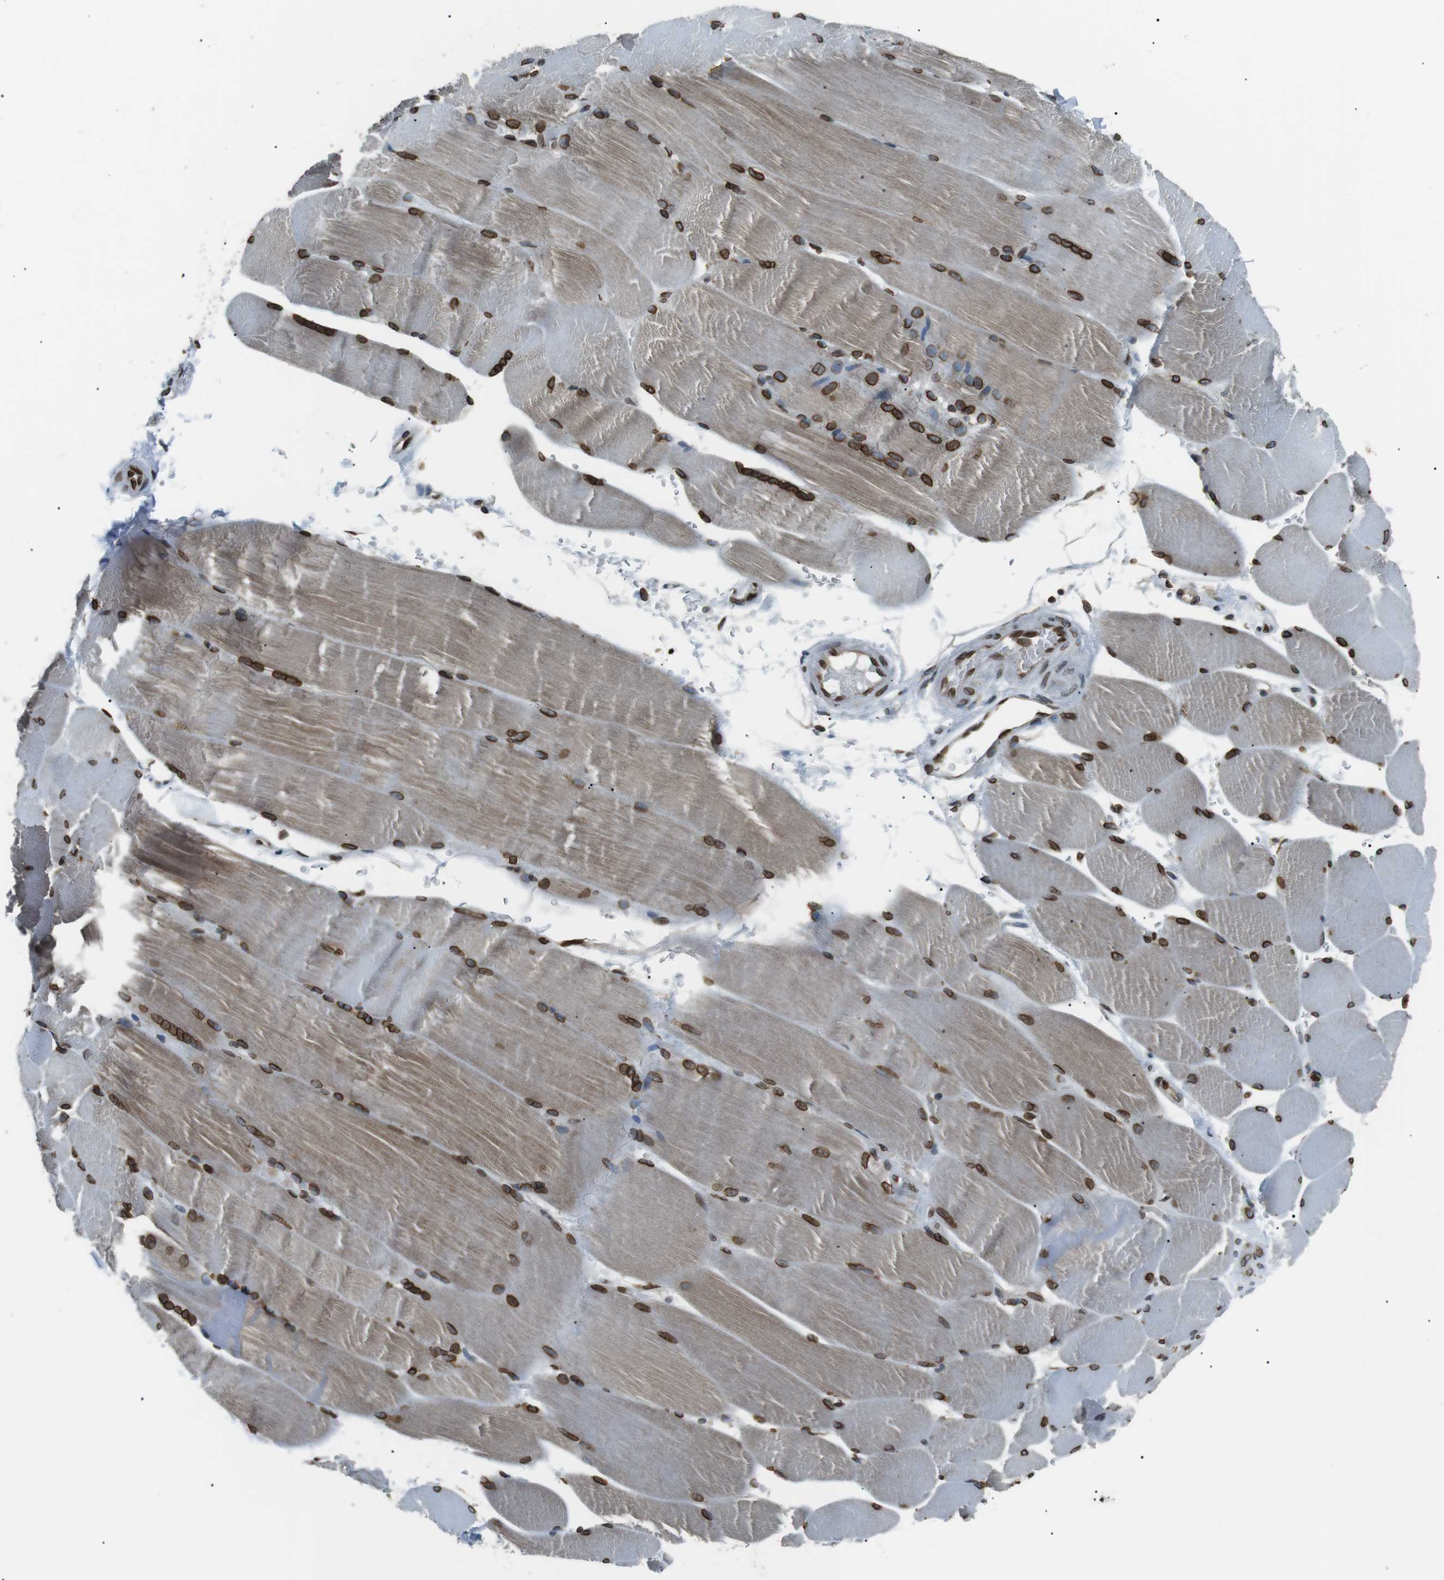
{"staining": {"intensity": "strong", "quantity": ">75%", "location": "cytoplasmic/membranous,nuclear"}, "tissue": "skeletal muscle", "cell_type": "Myocytes", "image_type": "normal", "snomed": [{"axis": "morphology", "description": "Normal tissue, NOS"}, {"axis": "topography", "description": "Skin"}, {"axis": "topography", "description": "Skeletal muscle"}], "caption": "Skeletal muscle was stained to show a protein in brown. There is high levels of strong cytoplasmic/membranous,nuclear staining in about >75% of myocytes. The staining is performed using DAB brown chromogen to label protein expression. The nuclei are counter-stained blue using hematoxylin.", "gene": "TMX4", "patient": {"sex": "male", "age": 83}}